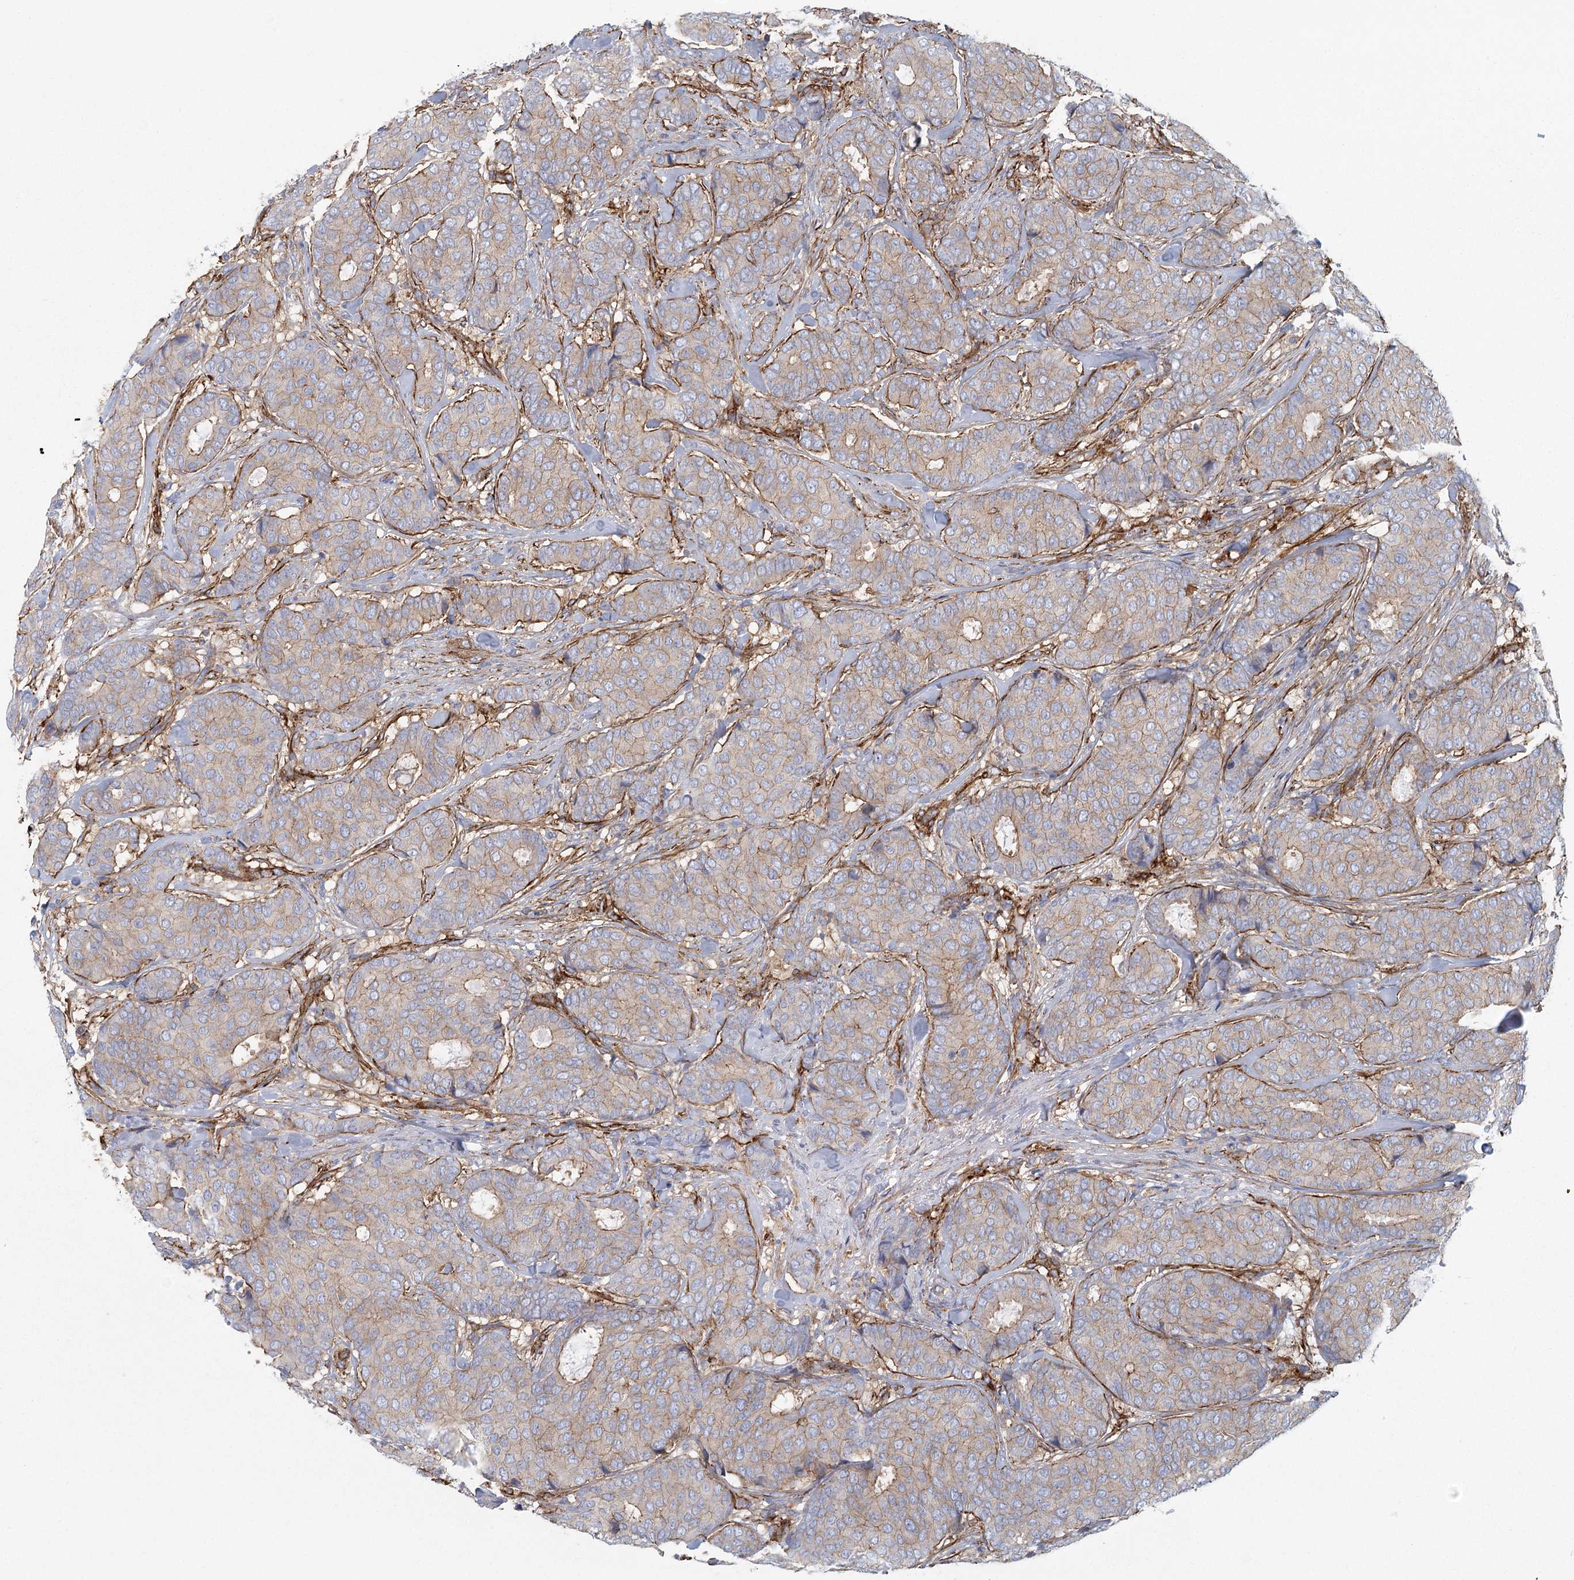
{"staining": {"intensity": "weak", "quantity": "<25%", "location": "cytoplasmic/membranous"}, "tissue": "breast cancer", "cell_type": "Tumor cells", "image_type": "cancer", "snomed": [{"axis": "morphology", "description": "Duct carcinoma"}, {"axis": "topography", "description": "Breast"}], "caption": "DAB (3,3'-diaminobenzidine) immunohistochemical staining of human breast cancer (intraductal carcinoma) displays no significant staining in tumor cells.", "gene": "IFT46", "patient": {"sex": "female", "age": 75}}